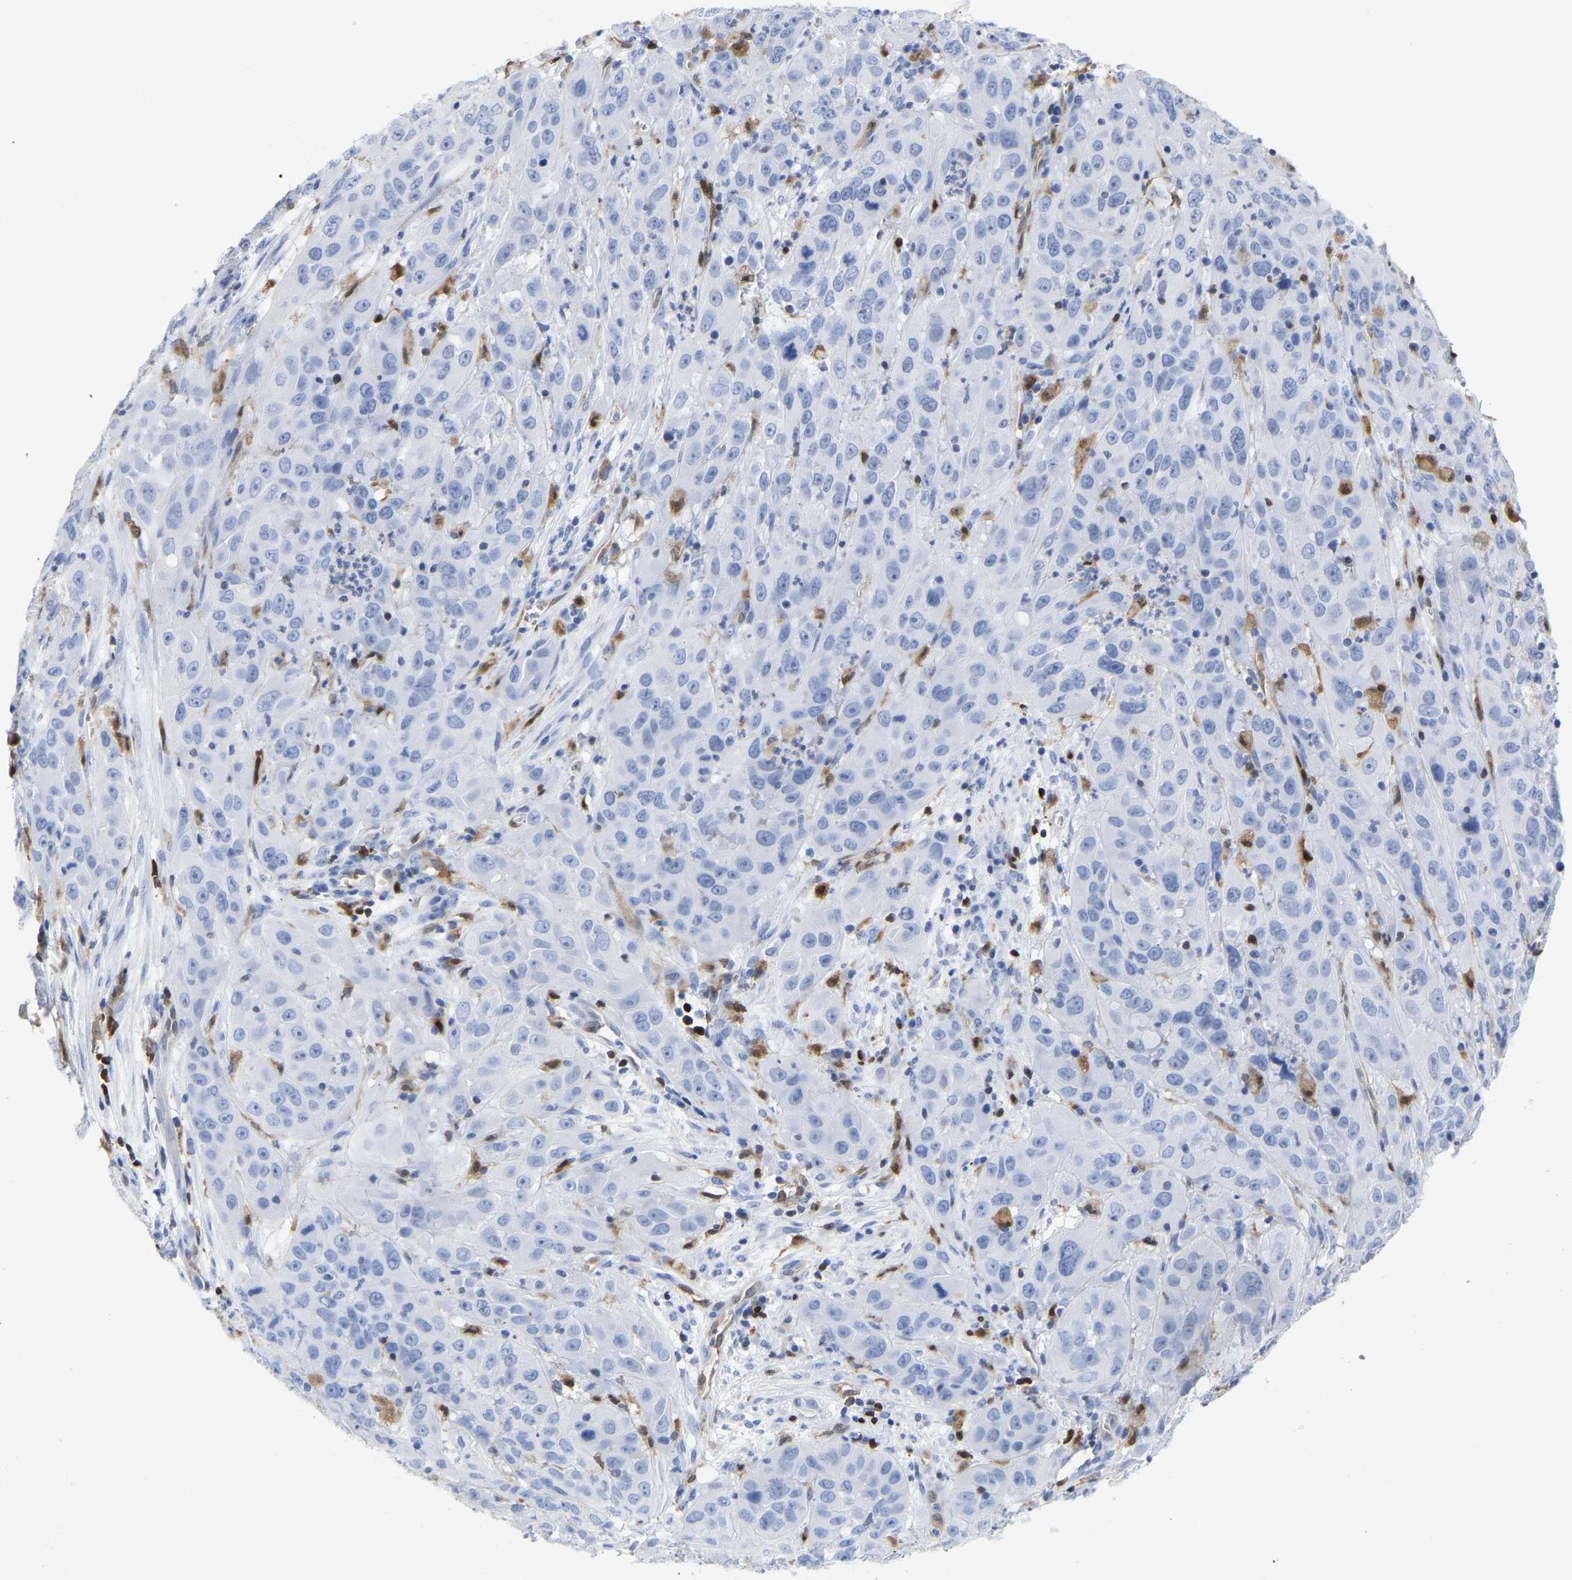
{"staining": {"intensity": "negative", "quantity": "none", "location": "none"}, "tissue": "cervical cancer", "cell_type": "Tumor cells", "image_type": "cancer", "snomed": [{"axis": "morphology", "description": "Squamous cell carcinoma, NOS"}, {"axis": "topography", "description": "Cervix"}], "caption": "The photomicrograph demonstrates no staining of tumor cells in cervical squamous cell carcinoma.", "gene": "GIMAP4", "patient": {"sex": "female", "age": 32}}